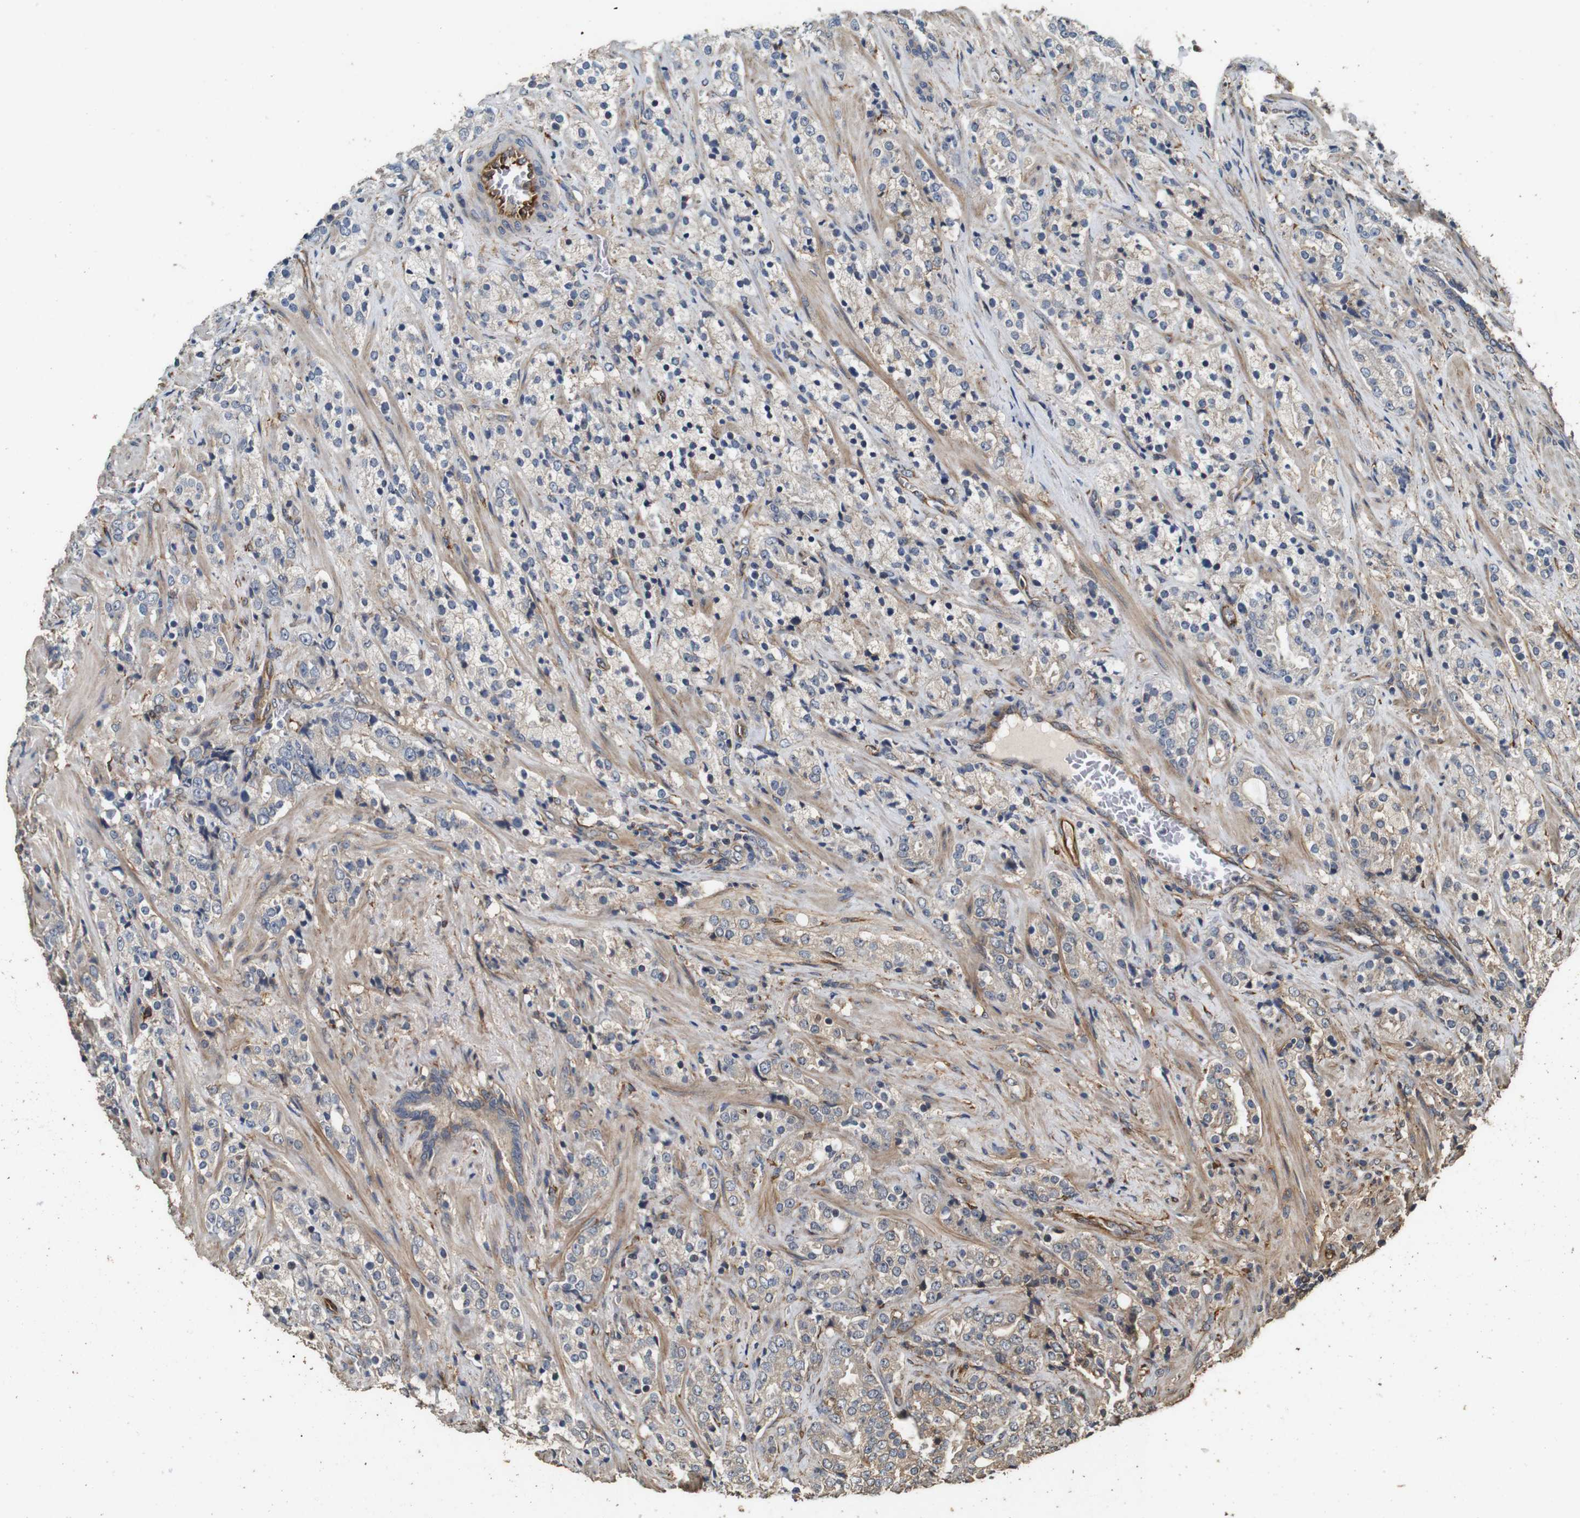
{"staining": {"intensity": "weak", "quantity": "<25%", "location": "cytoplasmic/membranous"}, "tissue": "prostate cancer", "cell_type": "Tumor cells", "image_type": "cancer", "snomed": [{"axis": "morphology", "description": "Adenocarcinoma, High grade"}, {"axis": "topography", "description": "Prostate"}], "caption": "DAB immunohistochemical staining of prostate cancer demonstrates no significant staining in tumor cells. (Brightfield microscopy of DAB (3,3'-diaminobenzidine) immunohistochemistry (IHC) at high magnification).", "gene": "CNPY4", "patient": {"sex": "male", "age": 71}}